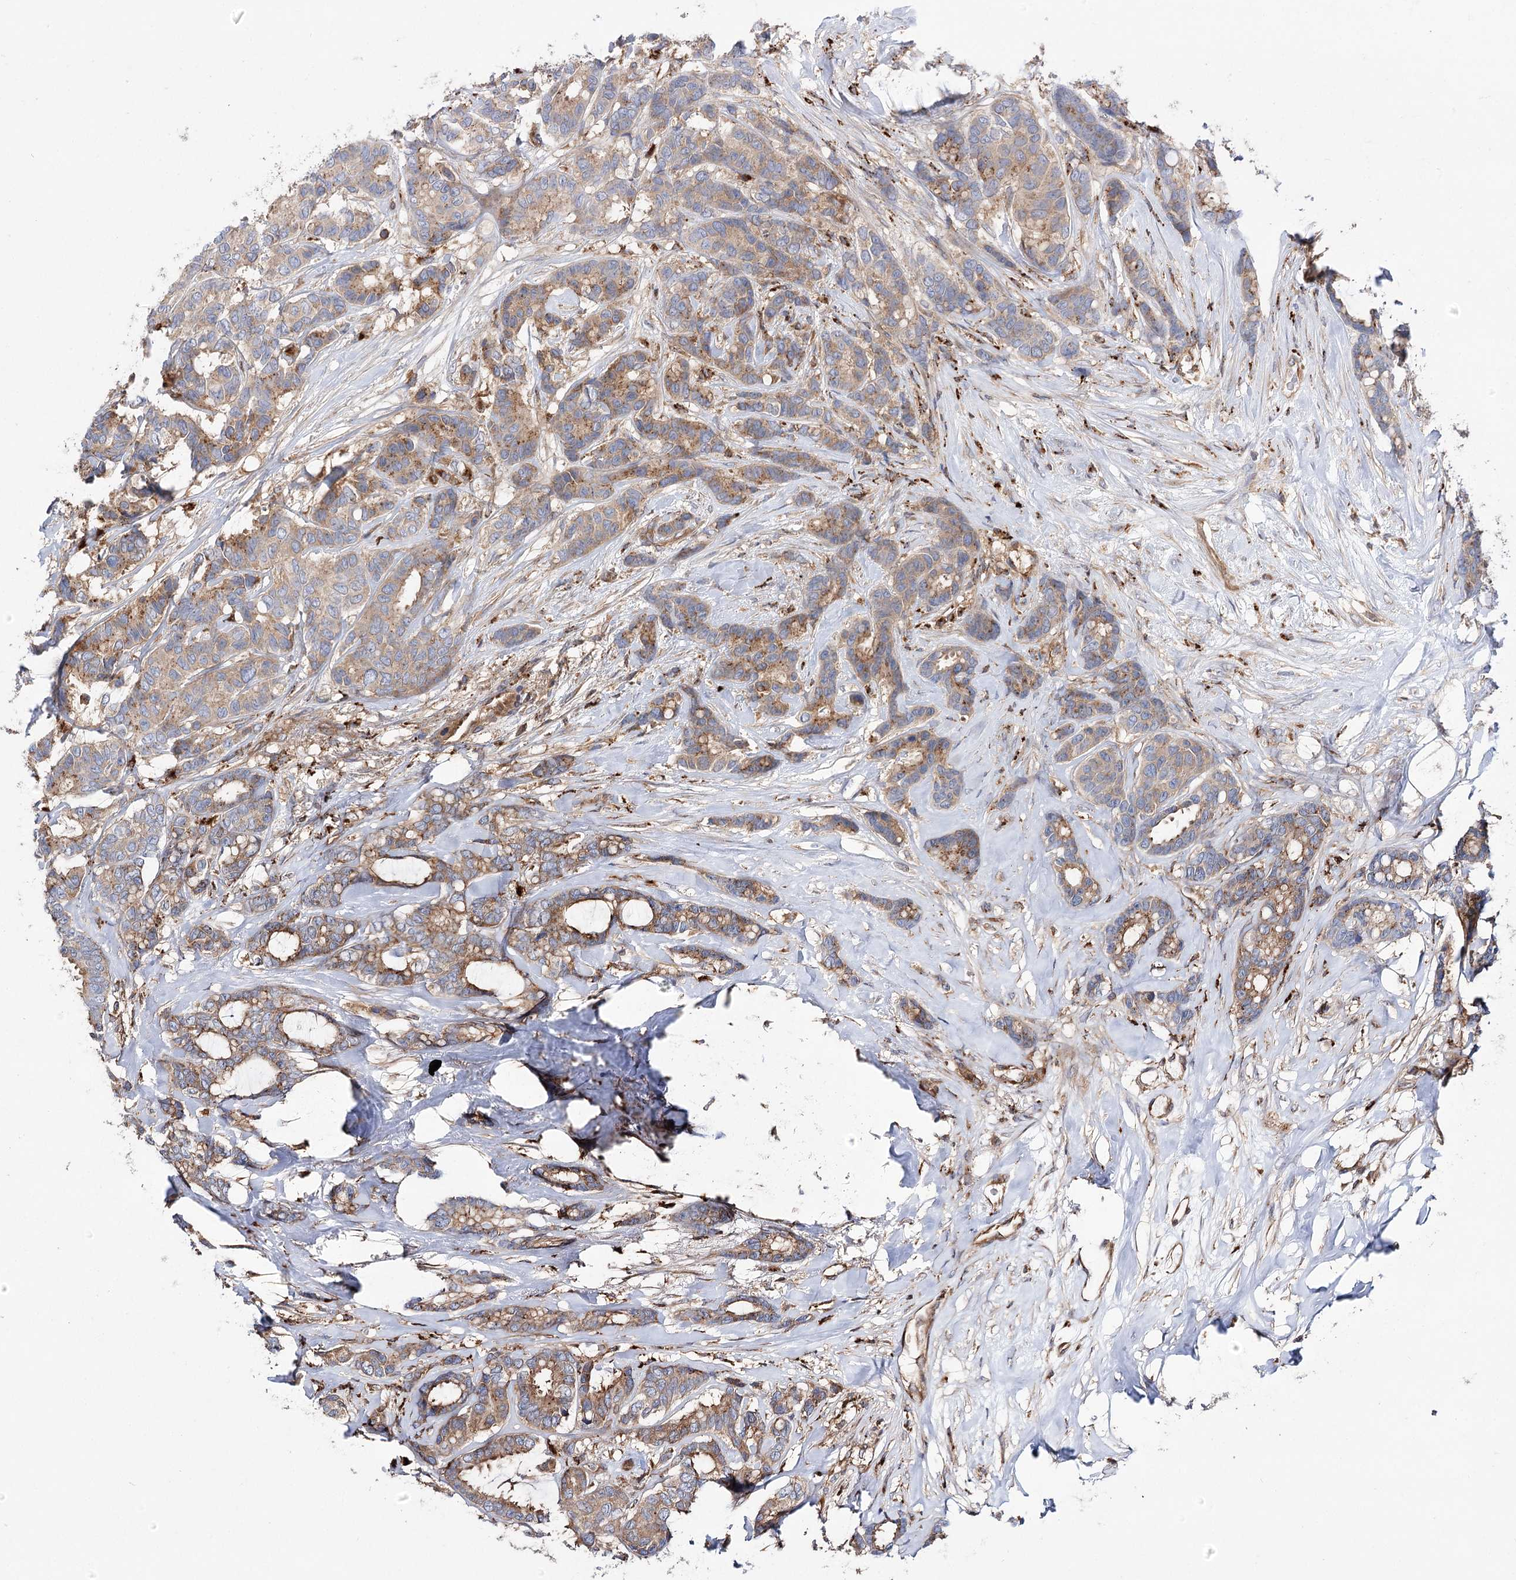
{"staining": {"intensity": "moderate", "quantity": "<25%", "location": "cytoplasmic/membranous"}, "tissue": "breast cancer", "cell_type": "Tumor cells", "image_type": "cancer", "snomed": [{"axis": "morphology", "description": "Duct carcinoma"}, {"axis": "topography", "description": "Breast"}], "caption": "Protein expression analysis of breast cancer reveals moderate cytoplasmic/membranous expression in approximately <25% of tumor cells.", "gene": "VPS37B", "patient": {"sex": "female", "age": 87}}